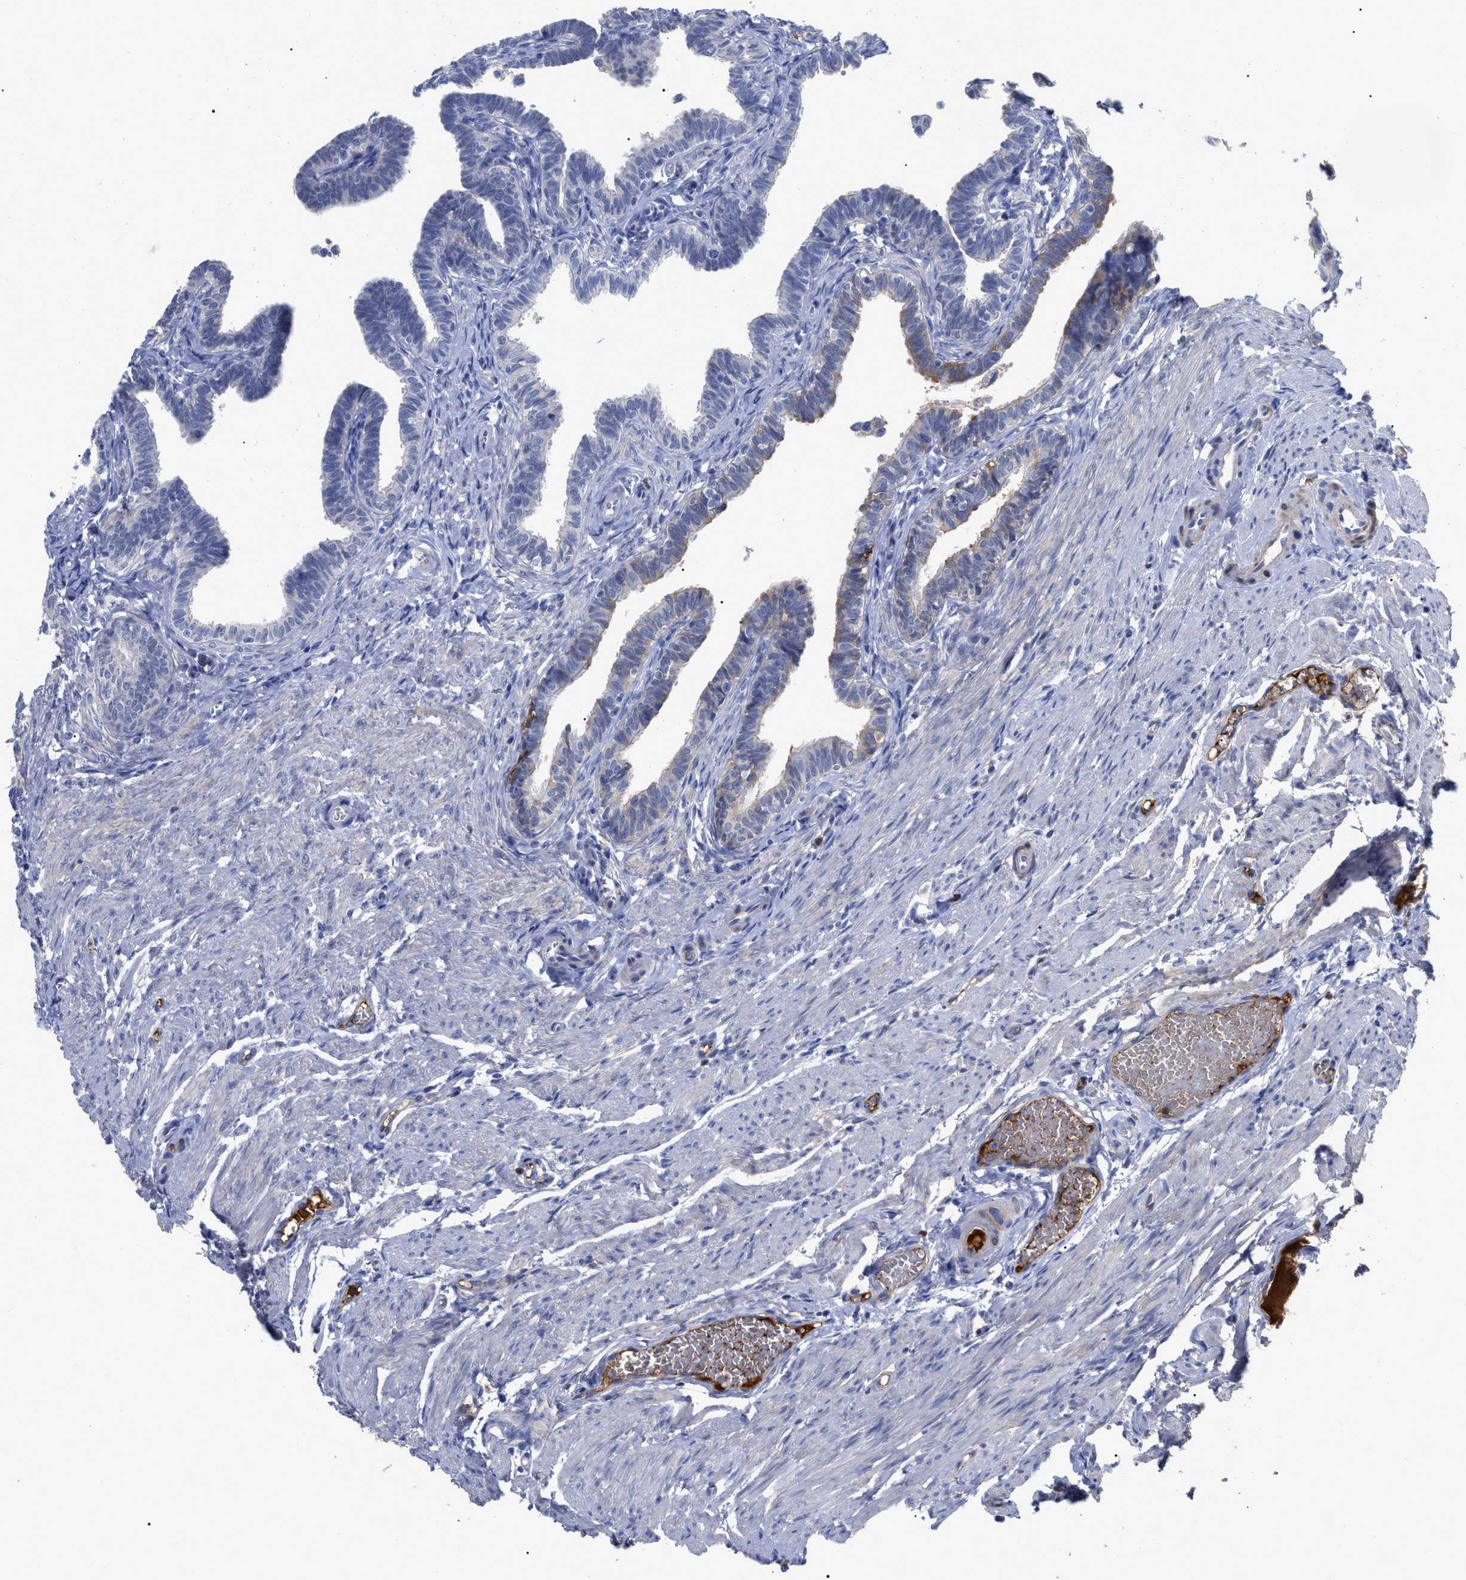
{"staining": {"intensity": "weak", "quantity": "25%-75%", "location": "cytoplasmic/membranous"}, "tissue": "fallopian tube", "cell_type": "Glandular cells", "image_type": "normal", "snomed": [{"axis": "morphology", "description": "Normal tissue, NOS"}, {"axis": "topography", "description": "Fallopian tube"}, {"axis": "topography", "description": "Ovary"}], "caption": "Protein staining of benign fallopian tube demonstrates weak cytoplasmic/membranous expression in approximately 25%-75% of glandular cells.", "gene": "IGHV5", "patient": {"sex": "female", "age": 23}}